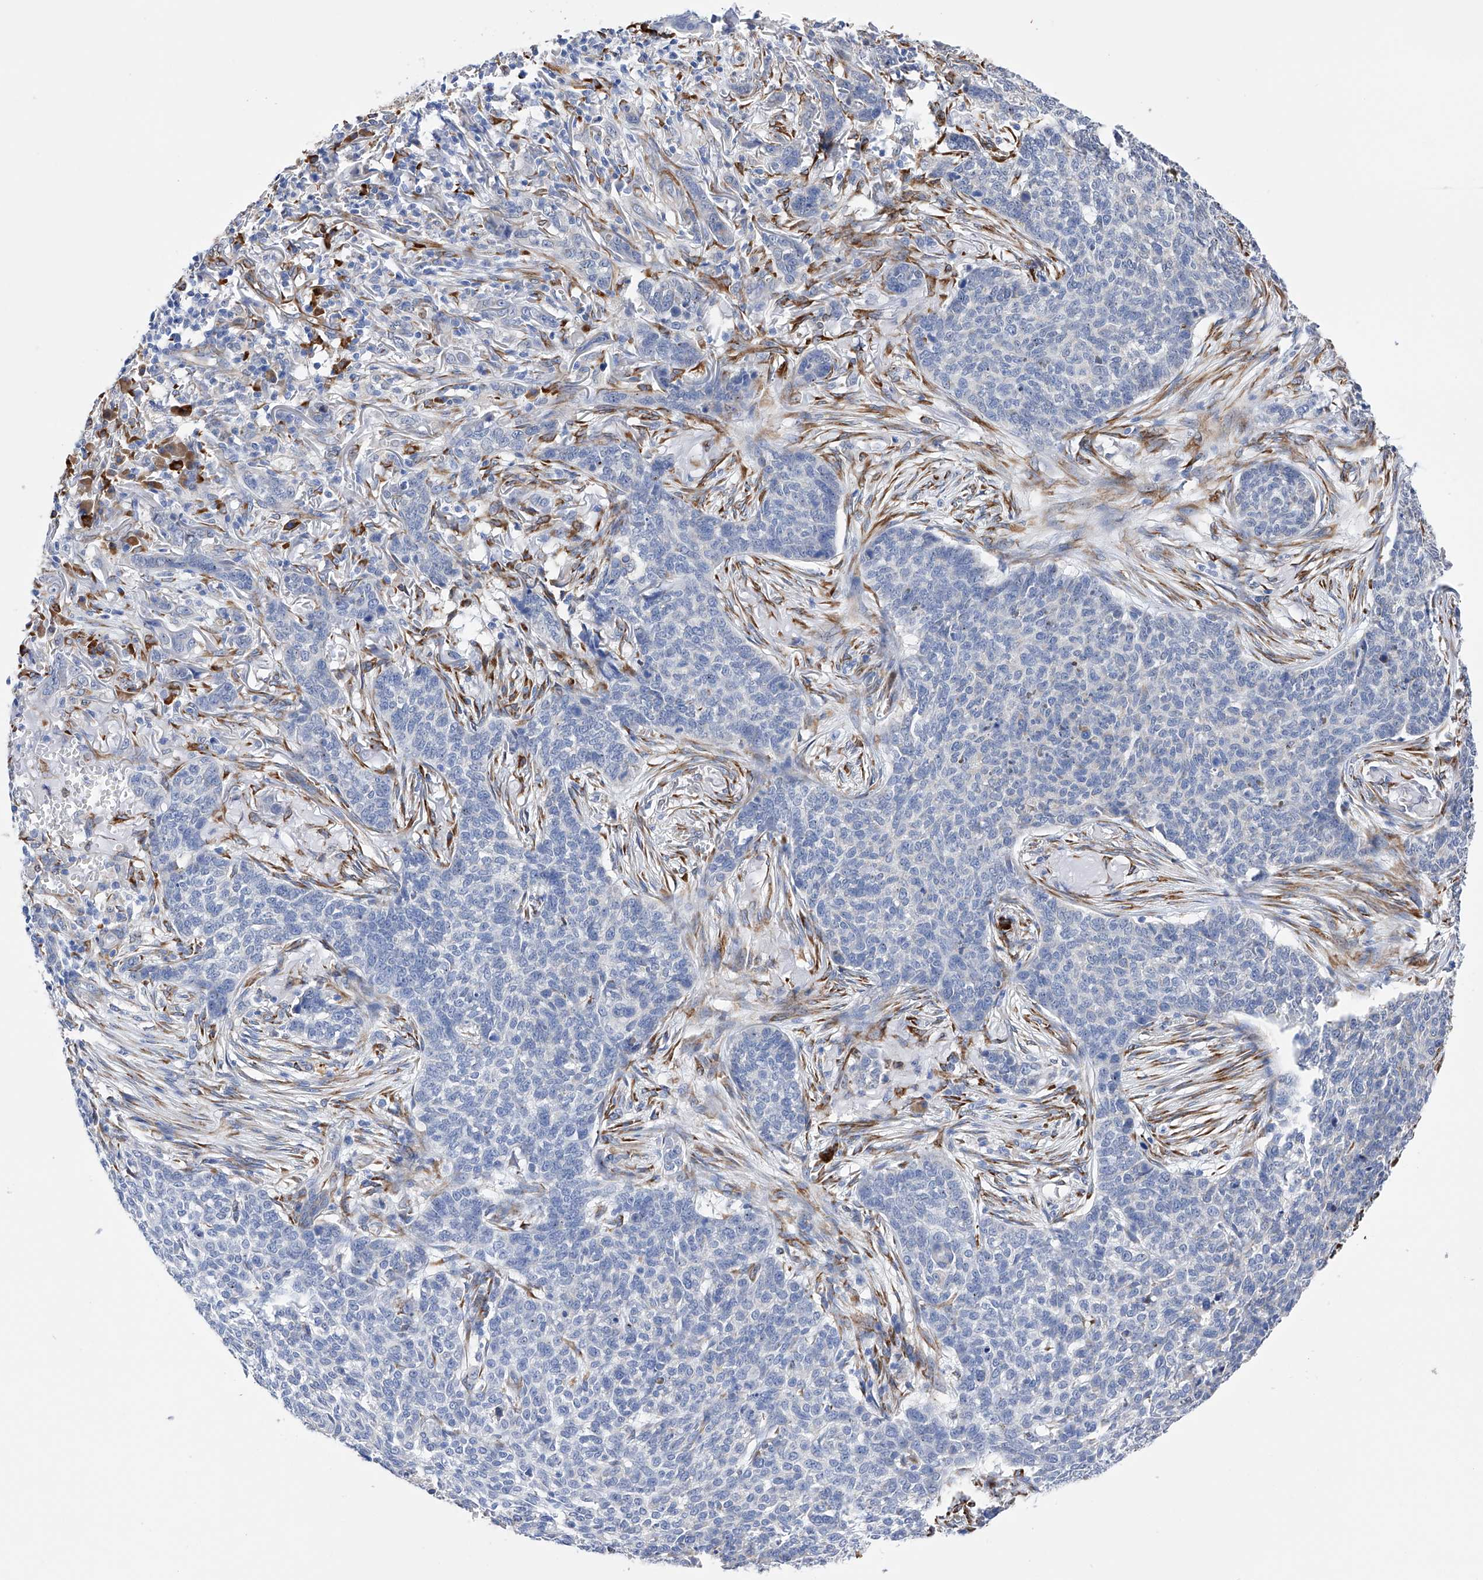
{"staining": {"intensity": "negative", "quantity": "none", "location": "none"}, "tissue": "skin cancer", "cell_type": "Tumor cells", "image_type": "cancer", "snomed": [{"axis": "morphology", "description": "Basal cell carcinoma"}, {"axis": "topography", "description": "Skin"}], "caption": "Protein analysis of skin cancer (basal cell carcinoma) demonstrates no significant staining in tumor cells. (DAB (3,3'-diaminobenzidine) IHC visualized using brightfield microscopy, high magnification).", "gene": "PDIA5", "patient": {"sex": "male", "age": 85}}